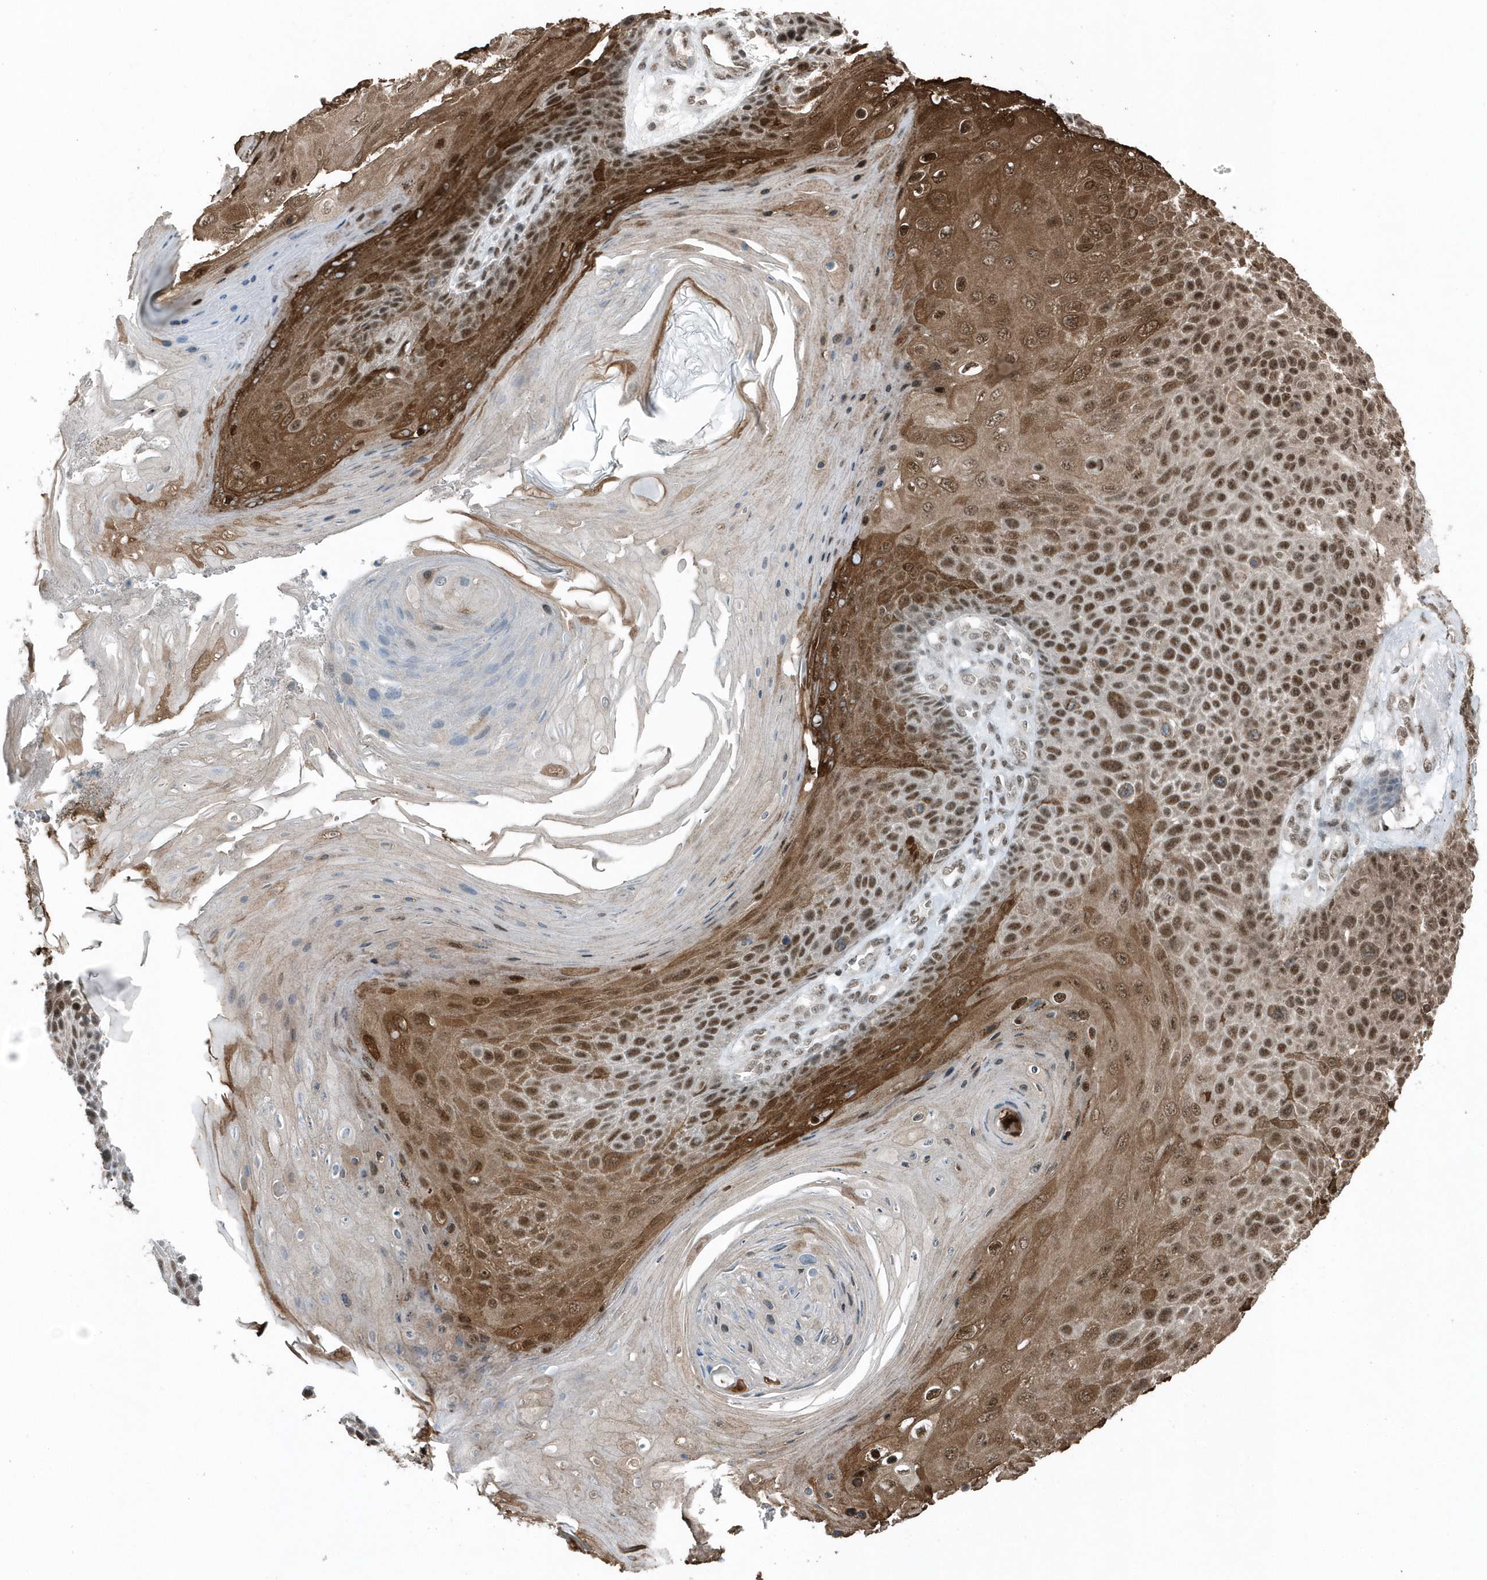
{"staining": {"intensity": "strong", "quantity": ">75%", "location": "cytoplasmic/membranous,nuclear"}, "tissue": "skin cancer", "cell_type": "Tumor cells", "image_type": "cancer", "snomed": [{"axis": "morphology", "description": "Squamous cell carcinoma, NOS"}, {"axis": "topography", "description": "Skin"}], "caption": "This is an image of immunohistochemistry (IHC) staining of squamous cell carcinoma (skin), which shows strong staining in the cytoplasmic/membranous and nuclear of tumor cells.", "gene": "YTHDC1", "patient": {"sex": "female", "age": 88}}